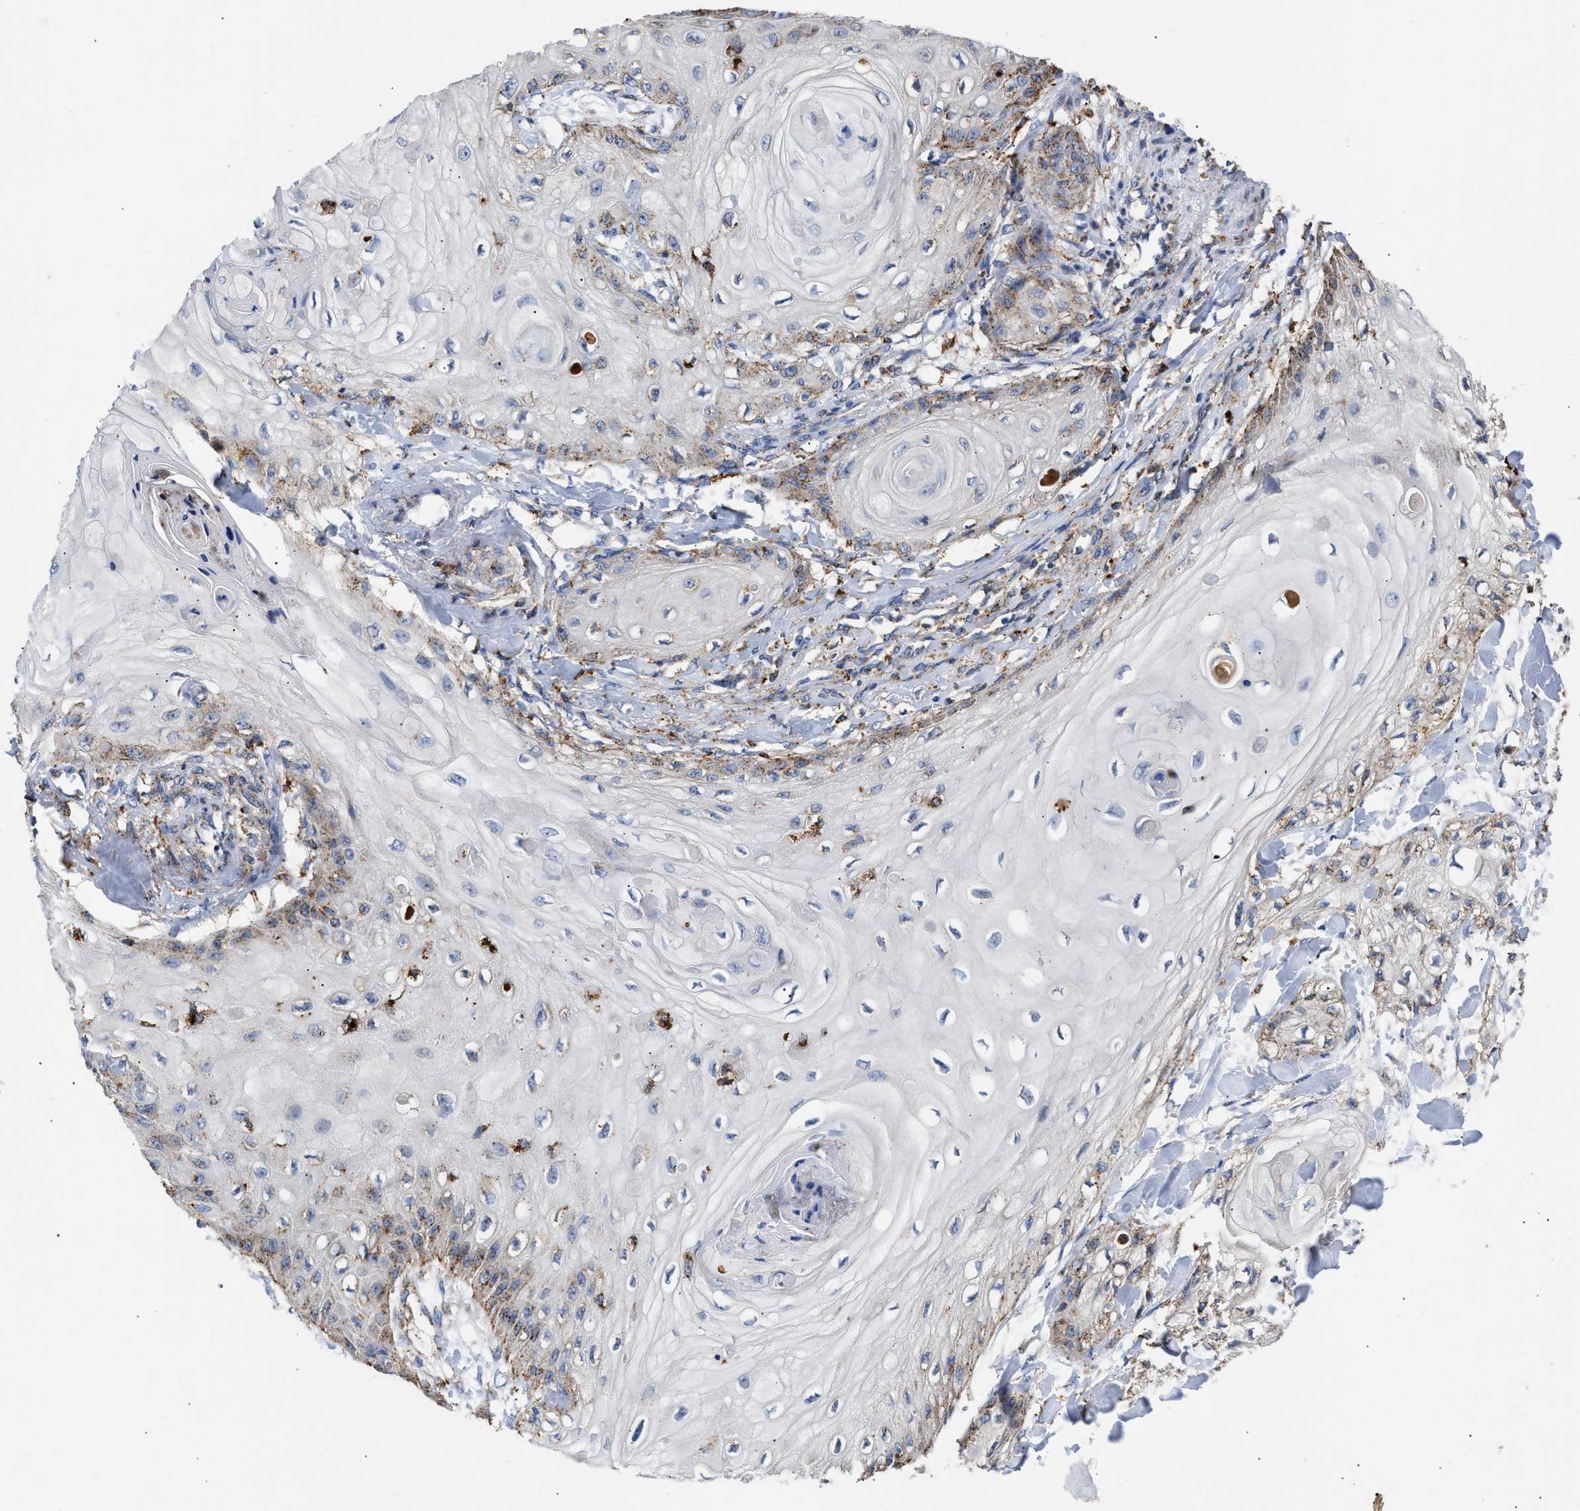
{"staining": {"intensity": "moderate", "quantity": "<25%", "location": "cytoplasmic/membranous"}, "tissue": "skin cancer", "cell_type": "Tumor cells", "image_type": "cancer", "snomed": [{"axis": "morphology", "description": "Squamous cell carcinoma, NOS"}, {"axis": "topography", "description": "Skin"}], "caption": "Moderate cytoplasmic/membranous expression for a protein is appreciated in approximately <25% of tumor cells of squamous cell carcinoma (skin) using immunohistochemistry (IHC).", "gene": "CCDC146", "patient": {"sex": "male", "age": 74}}